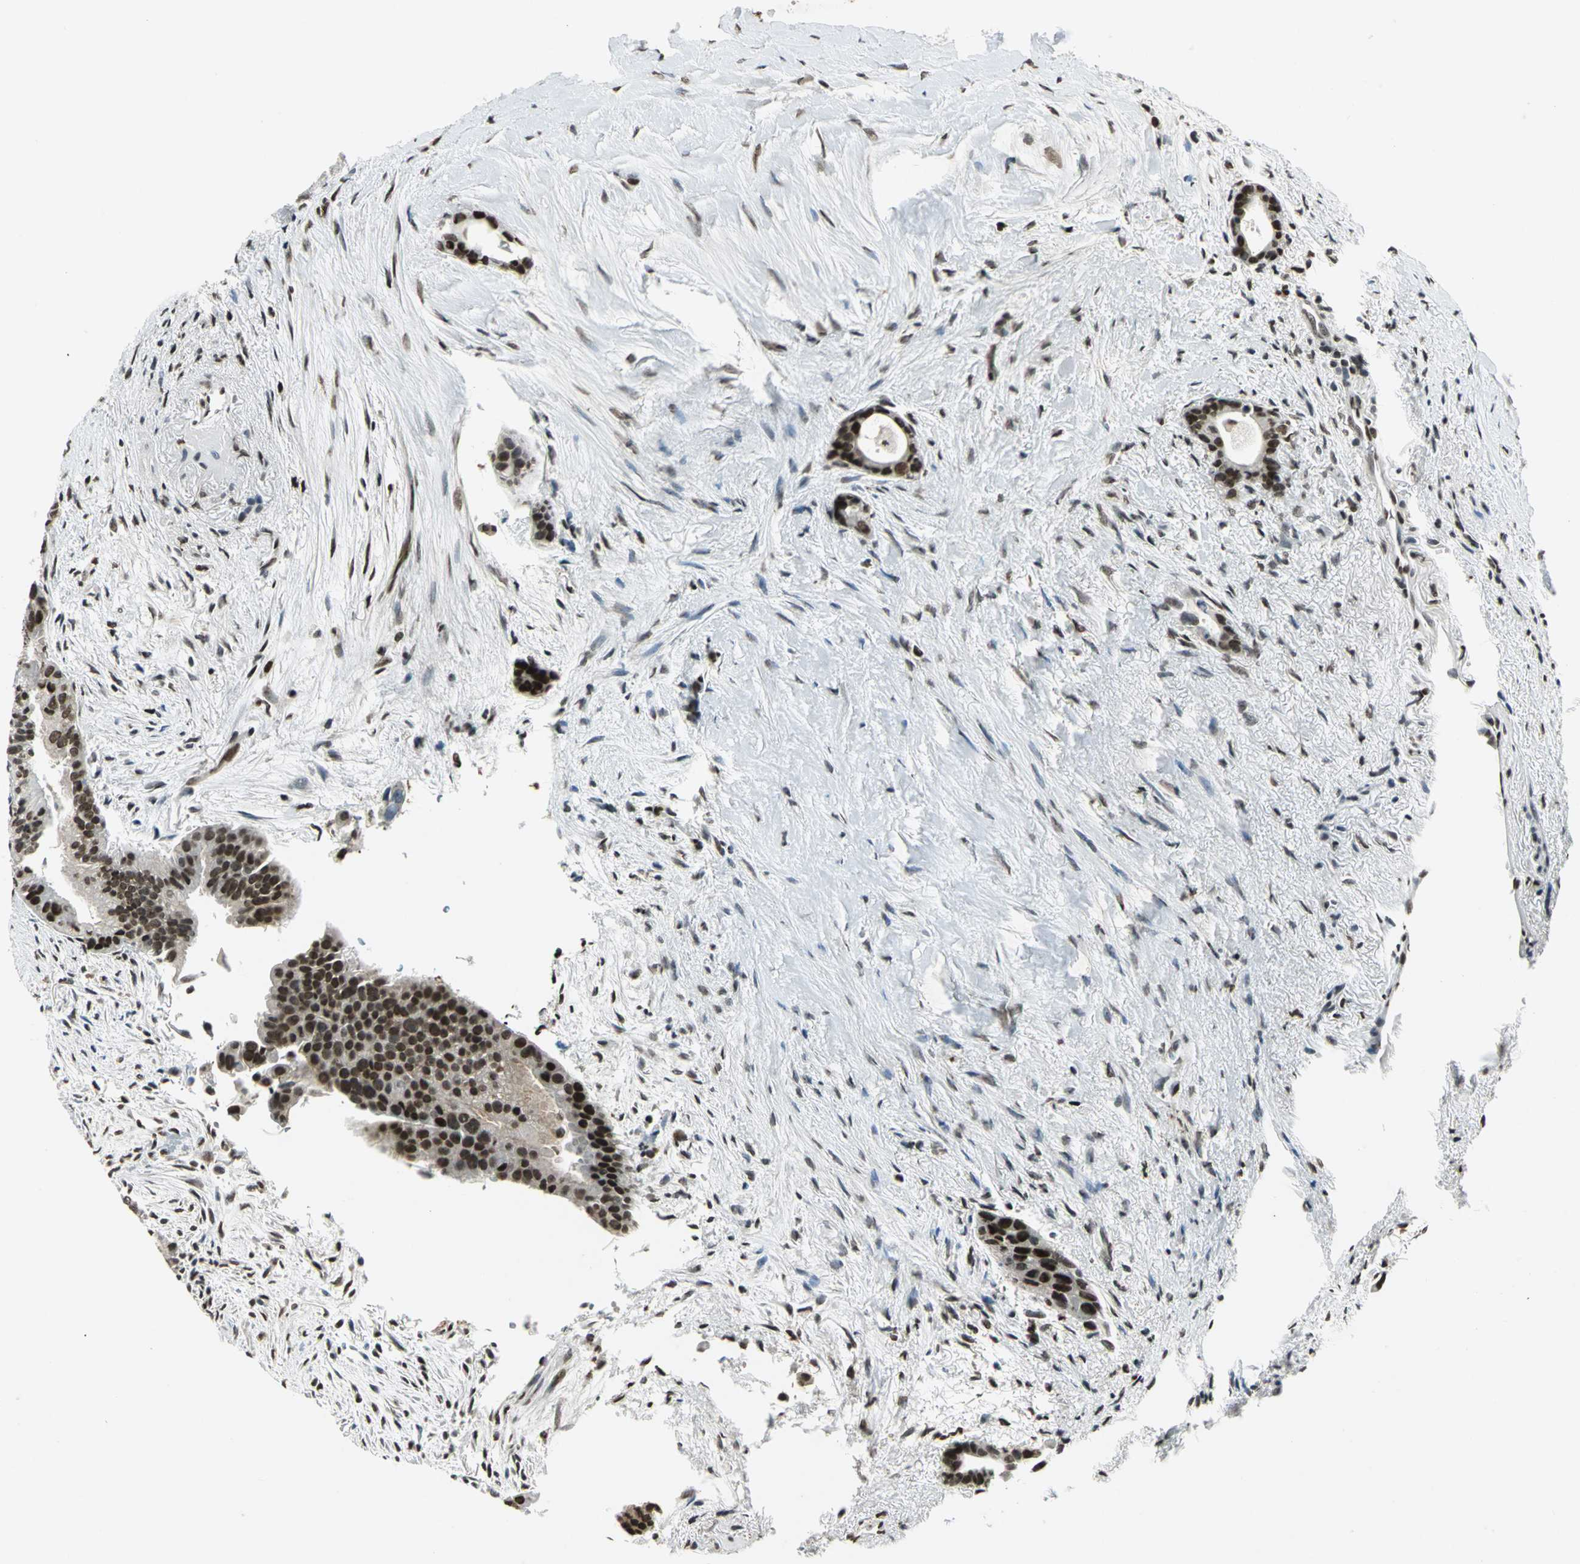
{"staining": {"intensity": "strong", "quantity": ">75%", "location": "nuclear"}, "tissue": "liver cancer", "cell_type": "Tumor cells", "image_type": "cancer", "snomed": [{"axis": "morphology", "description": "Cholangiocarcinoma"}, {"axis": "topography", "description": "Liver"}], "caption": "High-magnification brightfield microscopy of liver cancer (cholangiocarcinoma) stained with DAB (brown) and counterstained with hematoxylin (blue). tumor cells exhibit strong nuclear staining is identified in about>75% of cells.", "gene": "RAD17", "patient": {"sex": "female", "age": 55}}